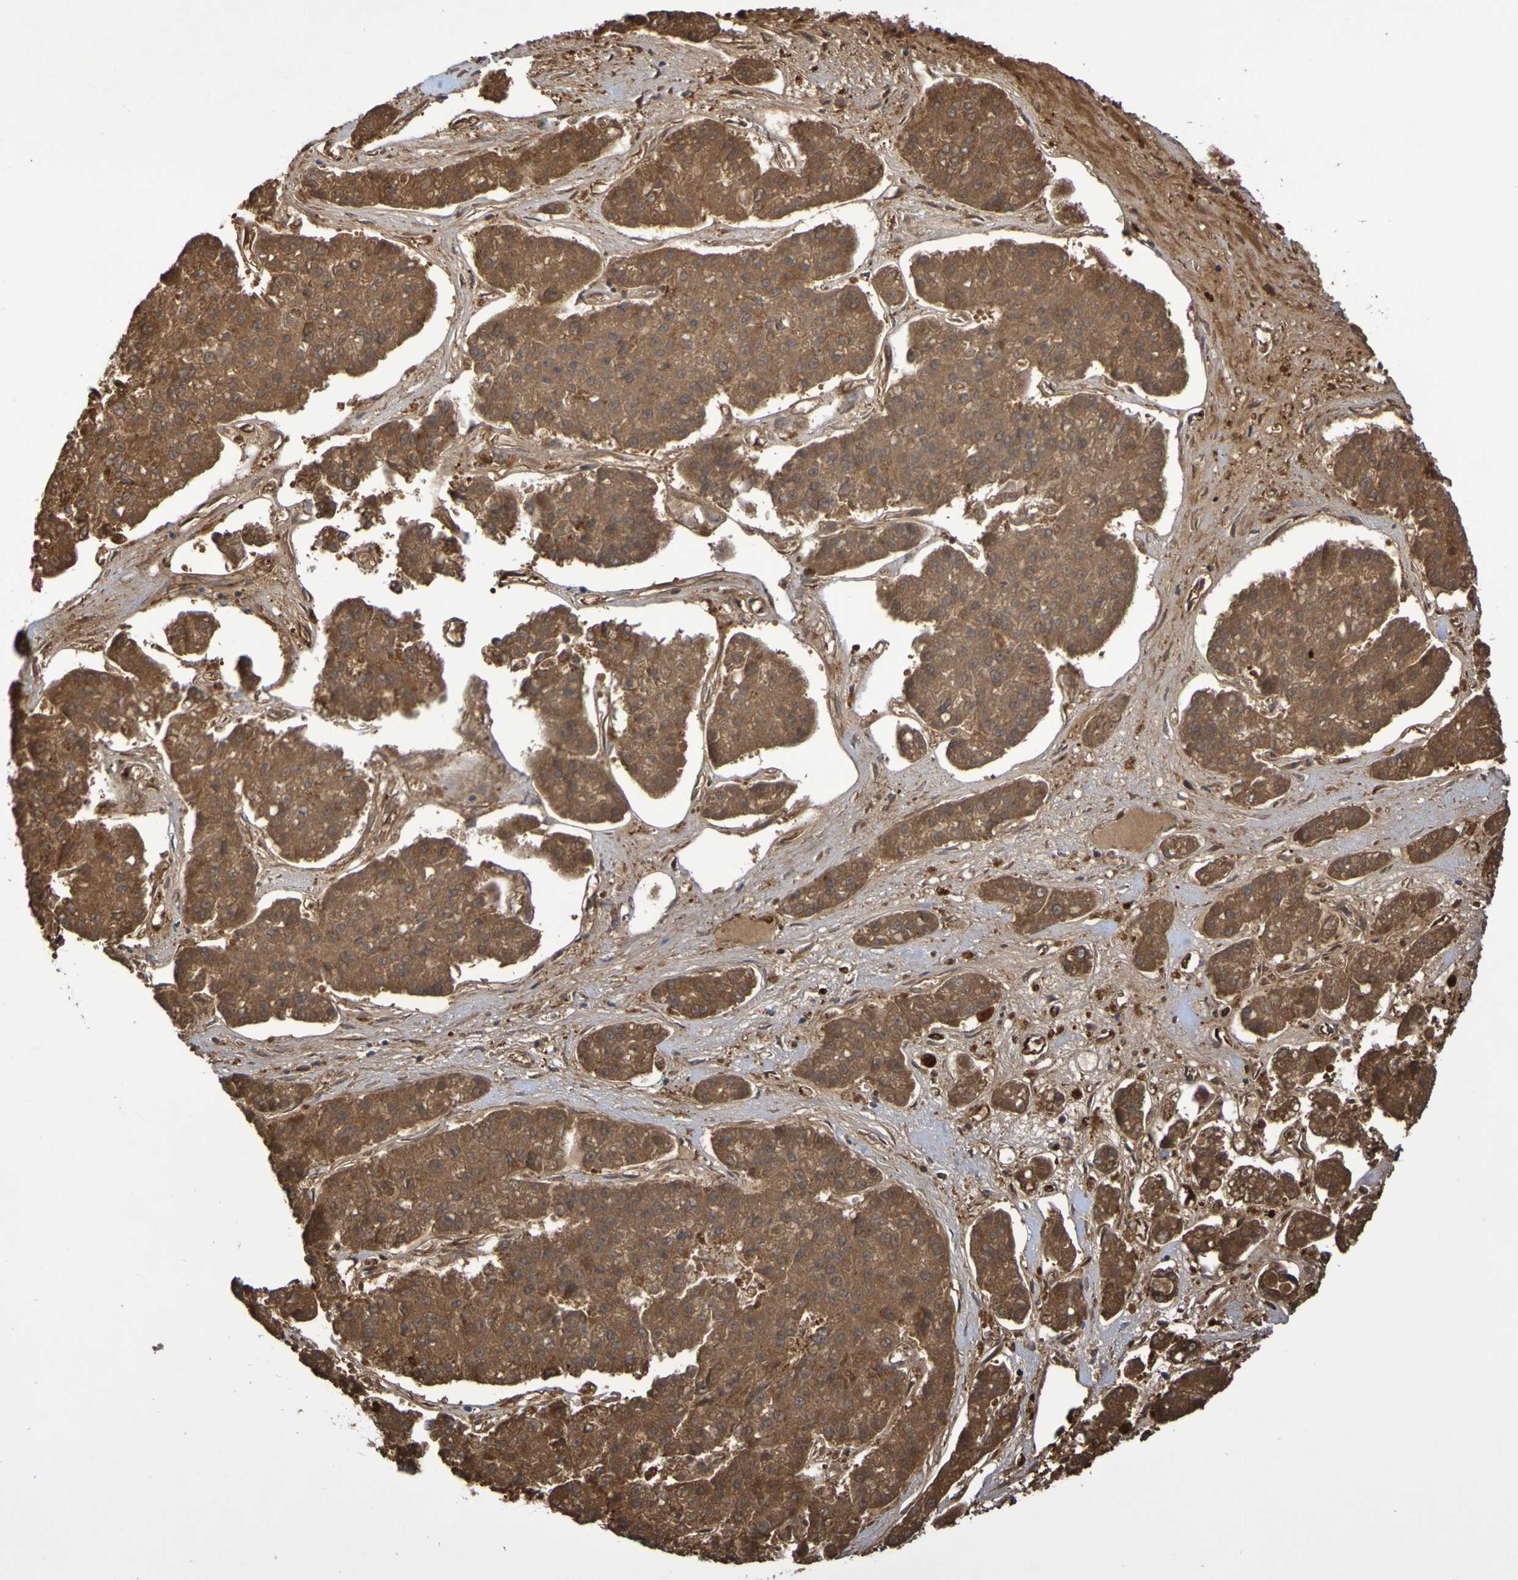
{"staining": {"intensity": "moderate", "quantity": ">75%", "location": "cytoplasmic/membranous,nuclear"}, "tissue": "pancreatic cancer", "cell_type": "Tumor cells", "image_type": "cancer", "snomed": [{"axis": "morphology", "description": "Adenocarcinoma, NOS"}, {"axis": "topography", "description": "Pancreas"}], "caption": "Immunohistochemical staining of human adenocarcinoma (pancreatic) exhibits medium levels of moderate cytoplasmic/membranous and nuclear protein positivity in about >75% of tumor cells. (brown staining indicates protein expression, while blue staining denotes nuclei).", "gene": "SERPINB6", "patient": {"sex": "male", "age": 50}}